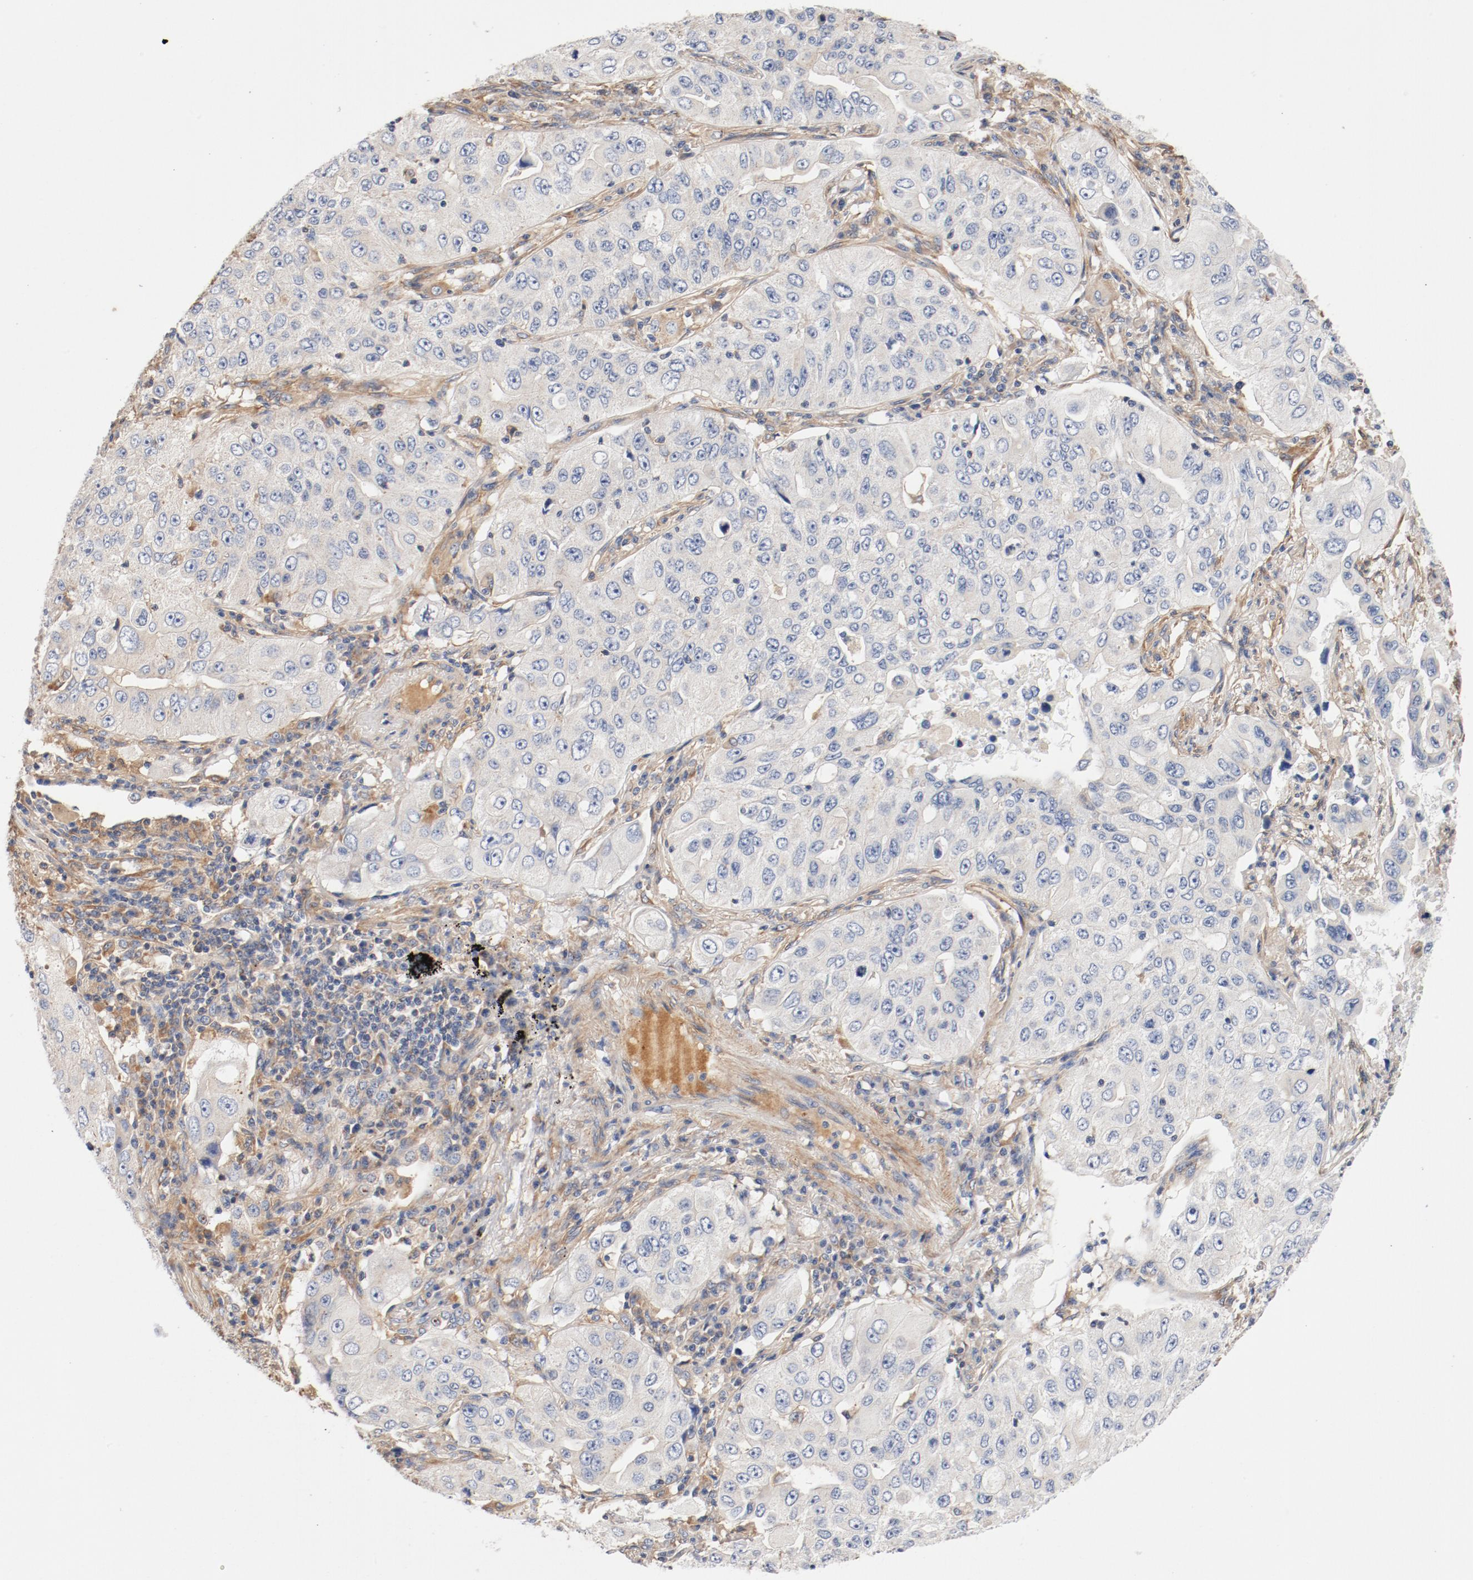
{"staining": {"intensity": "negative", "quantity": "none", "location": "none"}, "tissue": "lung cancer", "cell_type": "Tumor cells", "image_type": "cancer", "snomed": [{"axis": "morphology", "description": "Adenocarcinoma, NOS"}, {"axis": "topography", "description": "Lung"}], "caption": "Tumor cells show no significant expression in lung cancer. Brightfield microscopy of IHC stained with DAB (3,3'-diaminobenzidine) (brown) and hematoxylin (blue), captured at high magnification.", "gene": "ILK", "patient": {"sex": "male", "age": 84}}